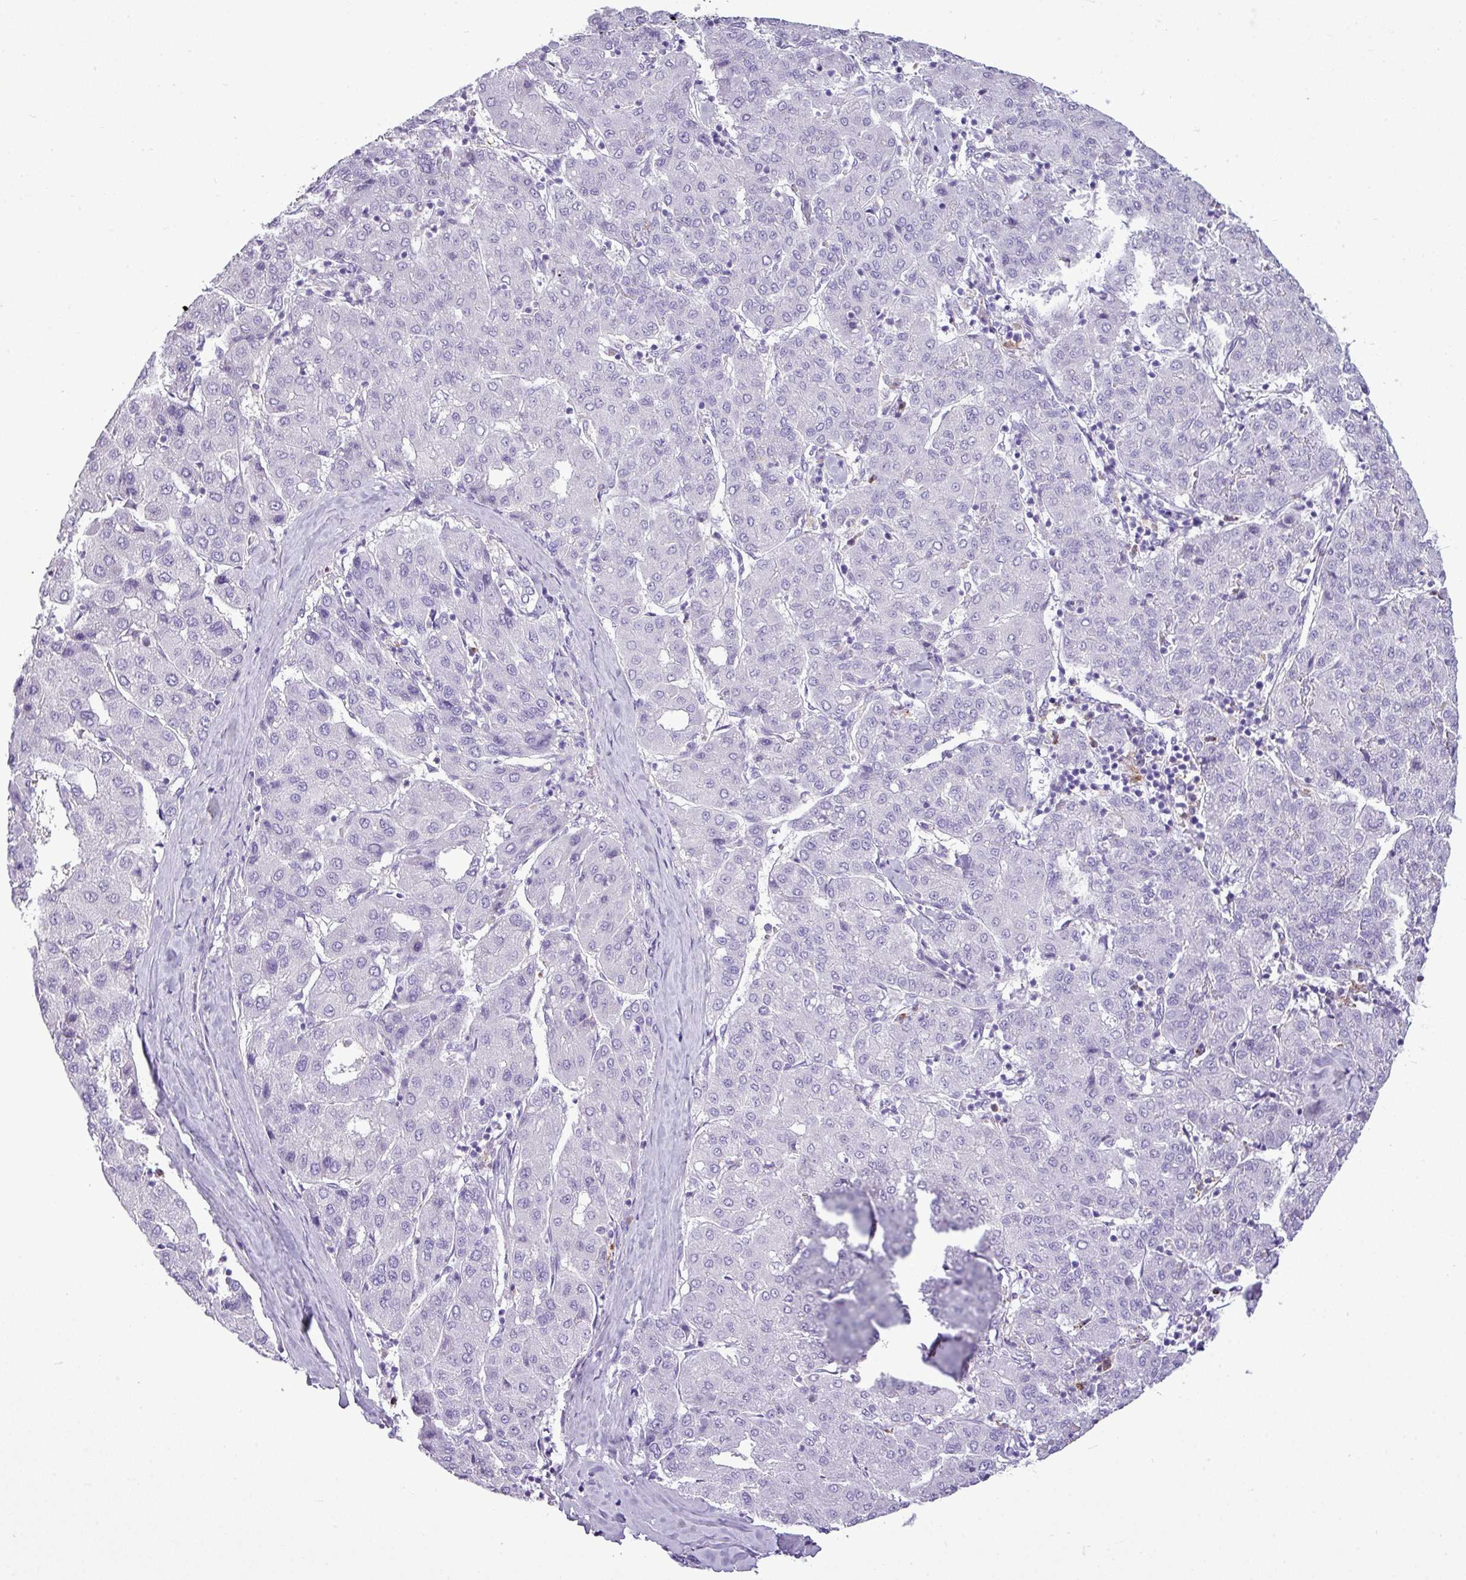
{"staining": {"intensity": "negative", "quantity": "none", "location": "none"}, "tissue": "liver cancer", "cell_type": "Tumor cells", "image_type": "cancer", "snomed": [{"axis": "morphology", "description": "Carcinoma, Hepatocellular, NOS"}, {"axis": "topography", "description": "Liver"}], "caption": "High power microscopy image of an immunohistochemistry micrograph of hepatocellular carcinoma (liver), revealing no significant expression in tumor cells. The staining was performed using DAB (3,3'-diaminobenzidine) to visualize the protein expression in brown, while the nuclei were stained in blue with hematoxylin (Magnification: 20x).", "gene": "RBMXL2", "patient": {"sex": "male", "age": 65}}